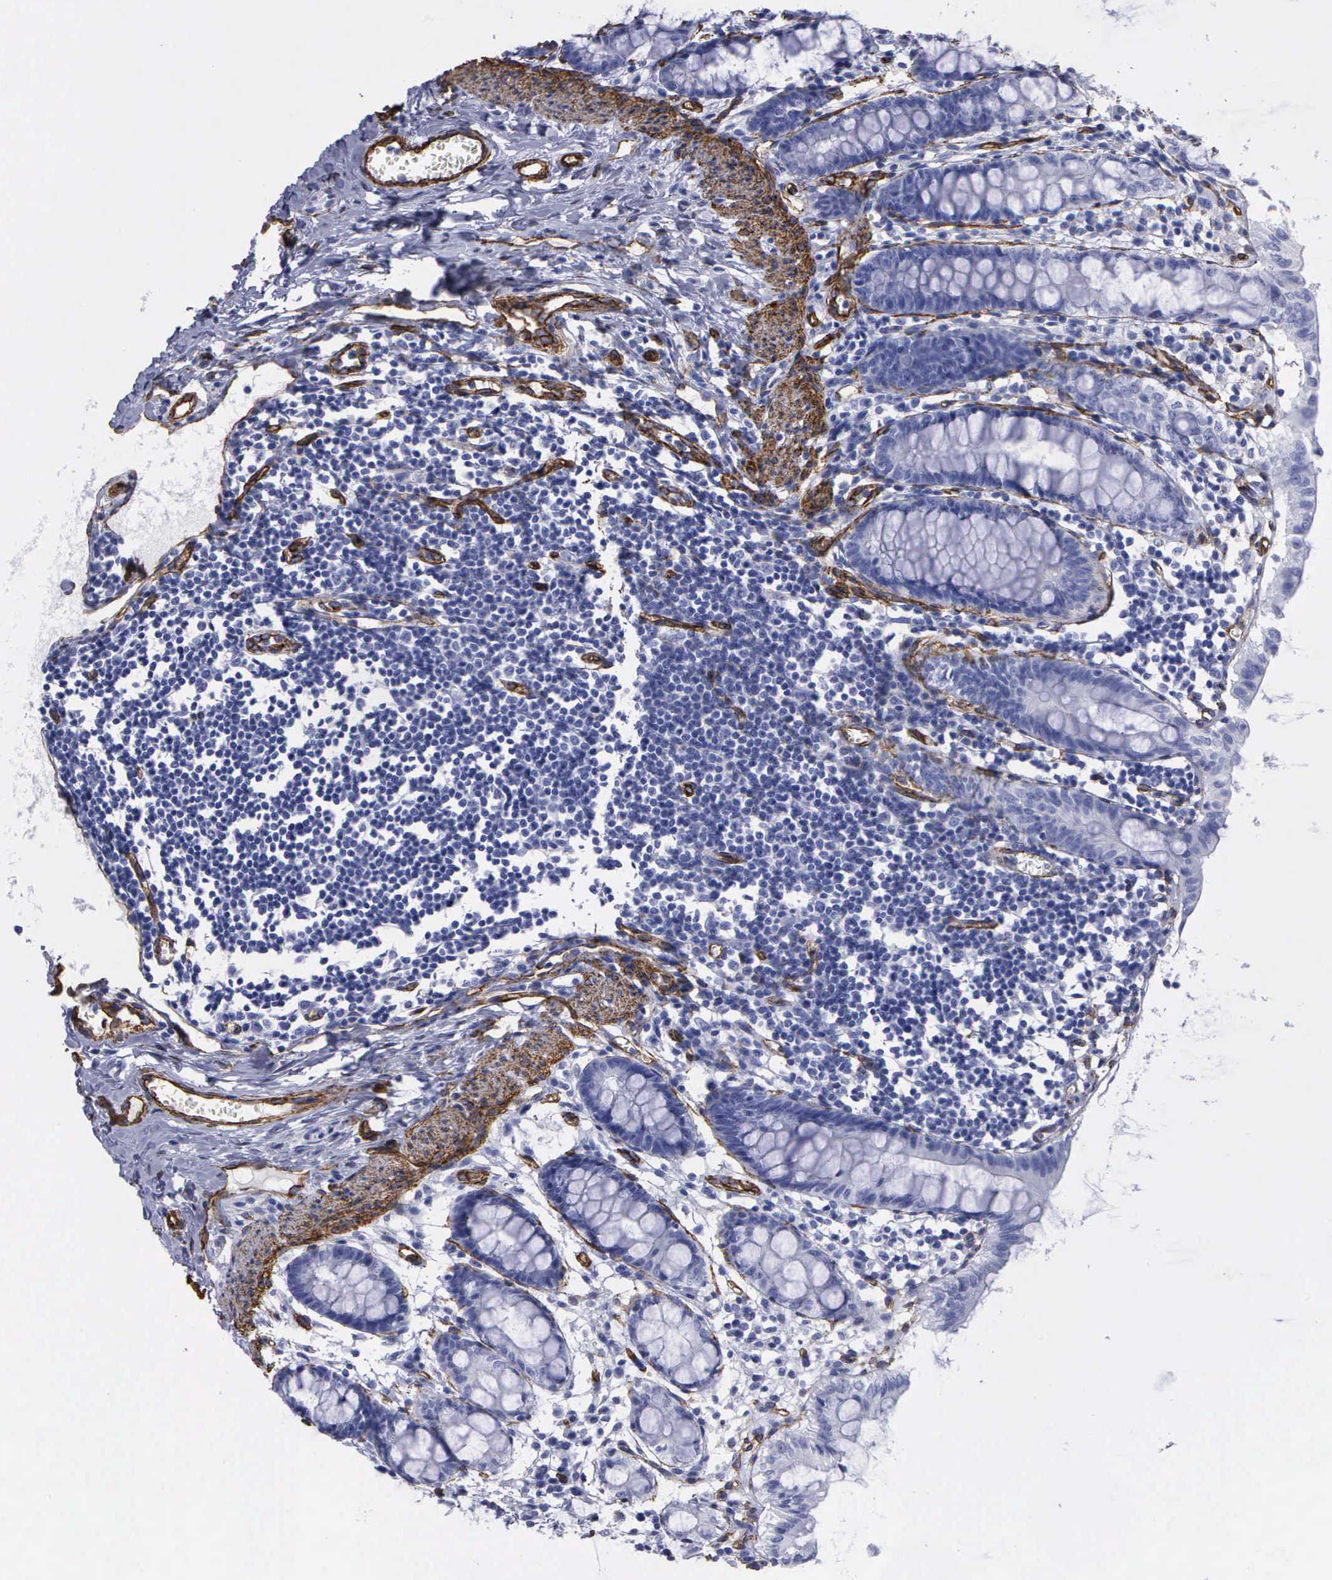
{"staining": {"intensity": "strong", "quantity": ">75%", "location": "cytoplasmic/membranous"}, "tissue": "colon", "cell_type": "Endothelial cells", "image_type": "normal", "snomed": [{"axis": "morphology", "description": "Normal tissue, NOS"}, {"axis": "topography", "description": "Colon"}], "caption": "Immunohistochemical staining of benign colon shows strong cytoplasmic/membranous protein expression in approximately >75% of endothelial cells. The staining was performed using DAB to visualize the protein expression in brown, while the nuclei were stained in blue with hematoxylin (Magnification: 20x).", "gene": "MAGEB10", "patient": {"sex": "male", "age": 1}}